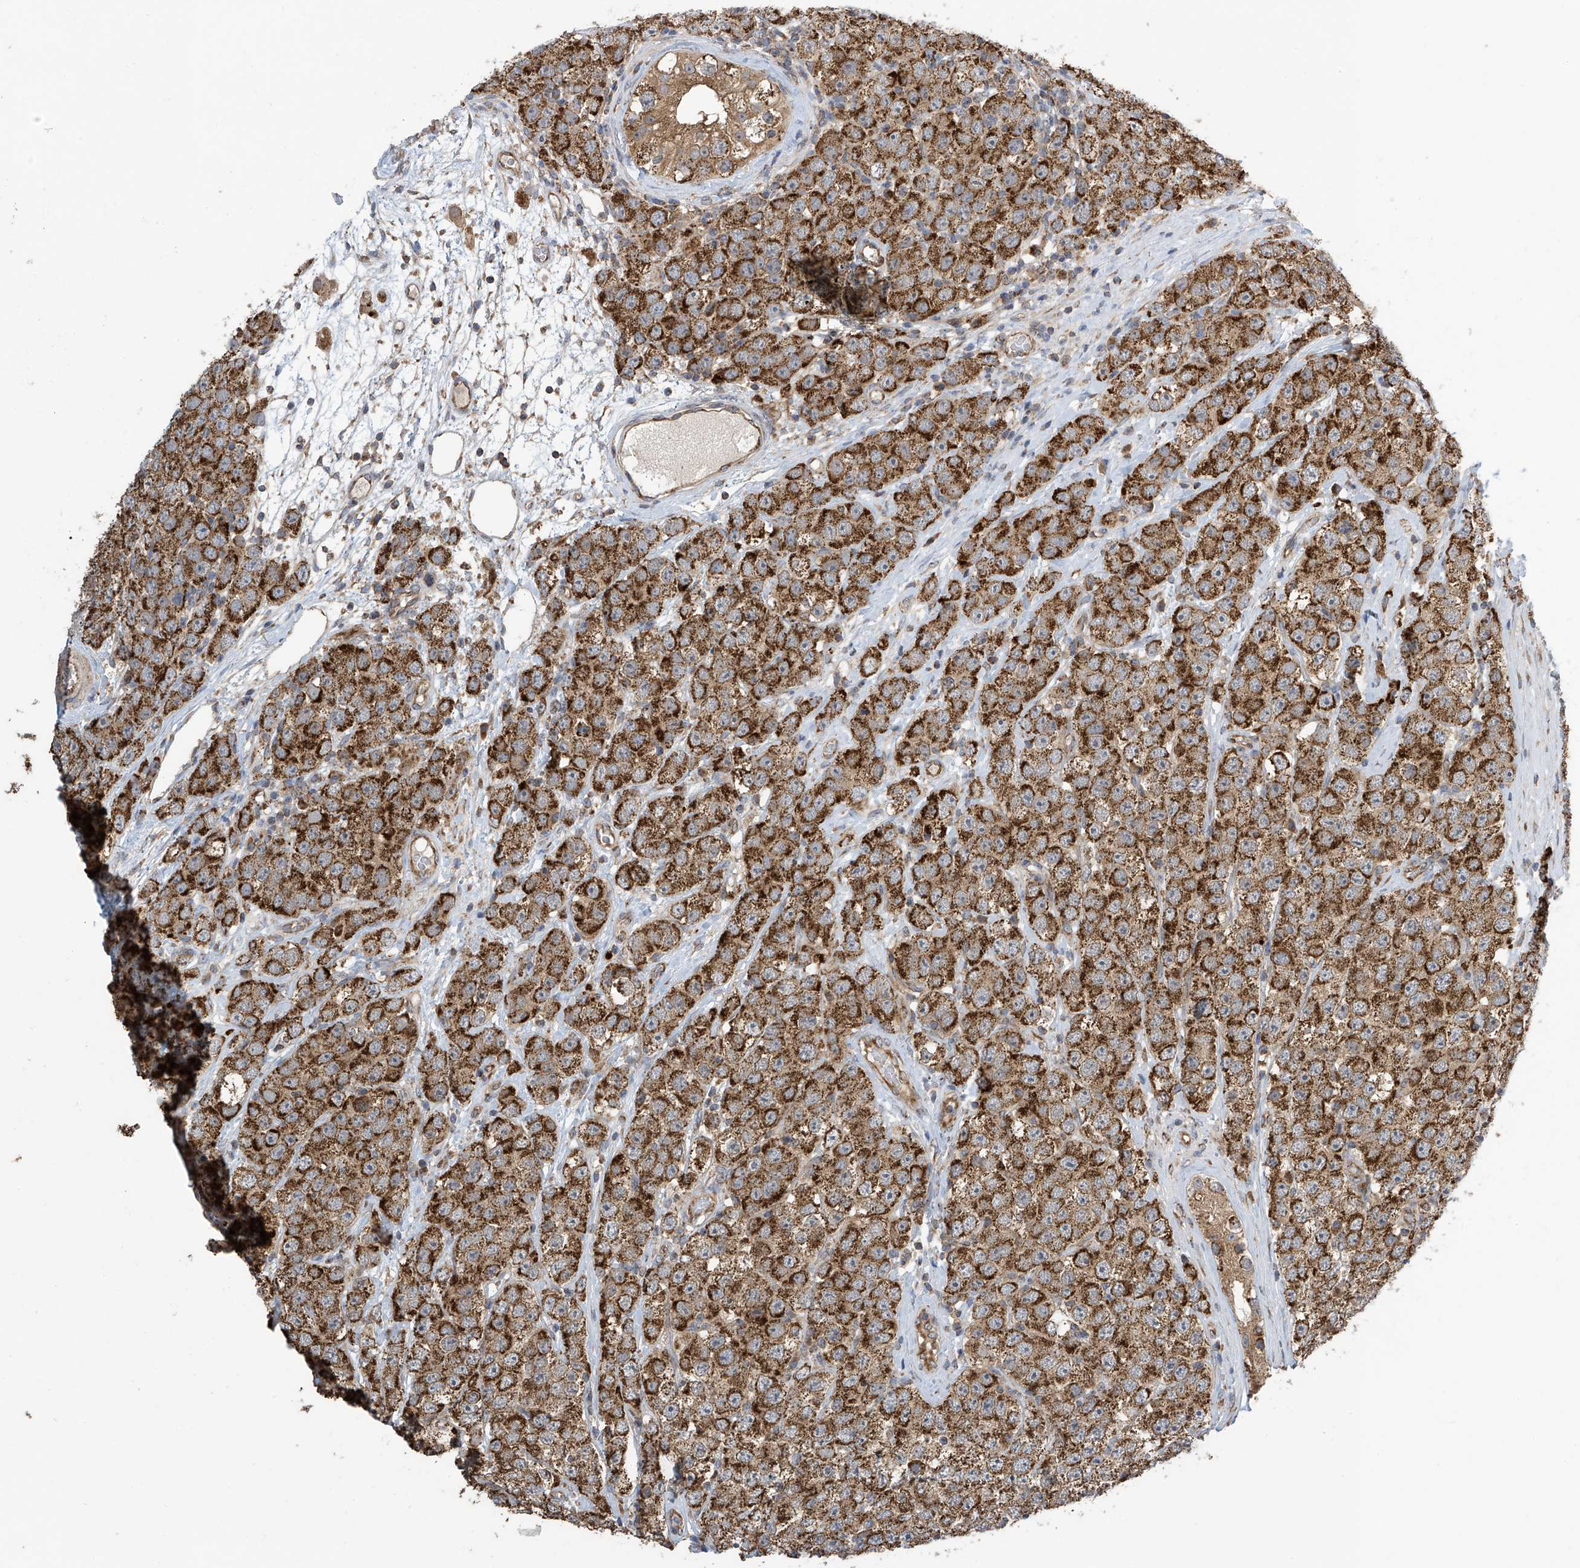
{"staining": {"intensity": "strong", "quantity": ">75%", "location": "cytoplasmic/membranous"}, "tissue": "testis cancer", "cell_type": "Tumor cells", "image_type": "cancer", "snomed": [{"axis": "morphology", "description": "Seminoma, NOS"}, {"axis": "topography", "description": "Testis"}], "caption": "Protein positivity by immunohistochemistry (IHC) demonstrates strong cytoplasmic/membranous expression in about >75% of tumor cells in seminoma (testis).", "gene": "PNPT1", "patient": {"sex": "male", "age": 28}}